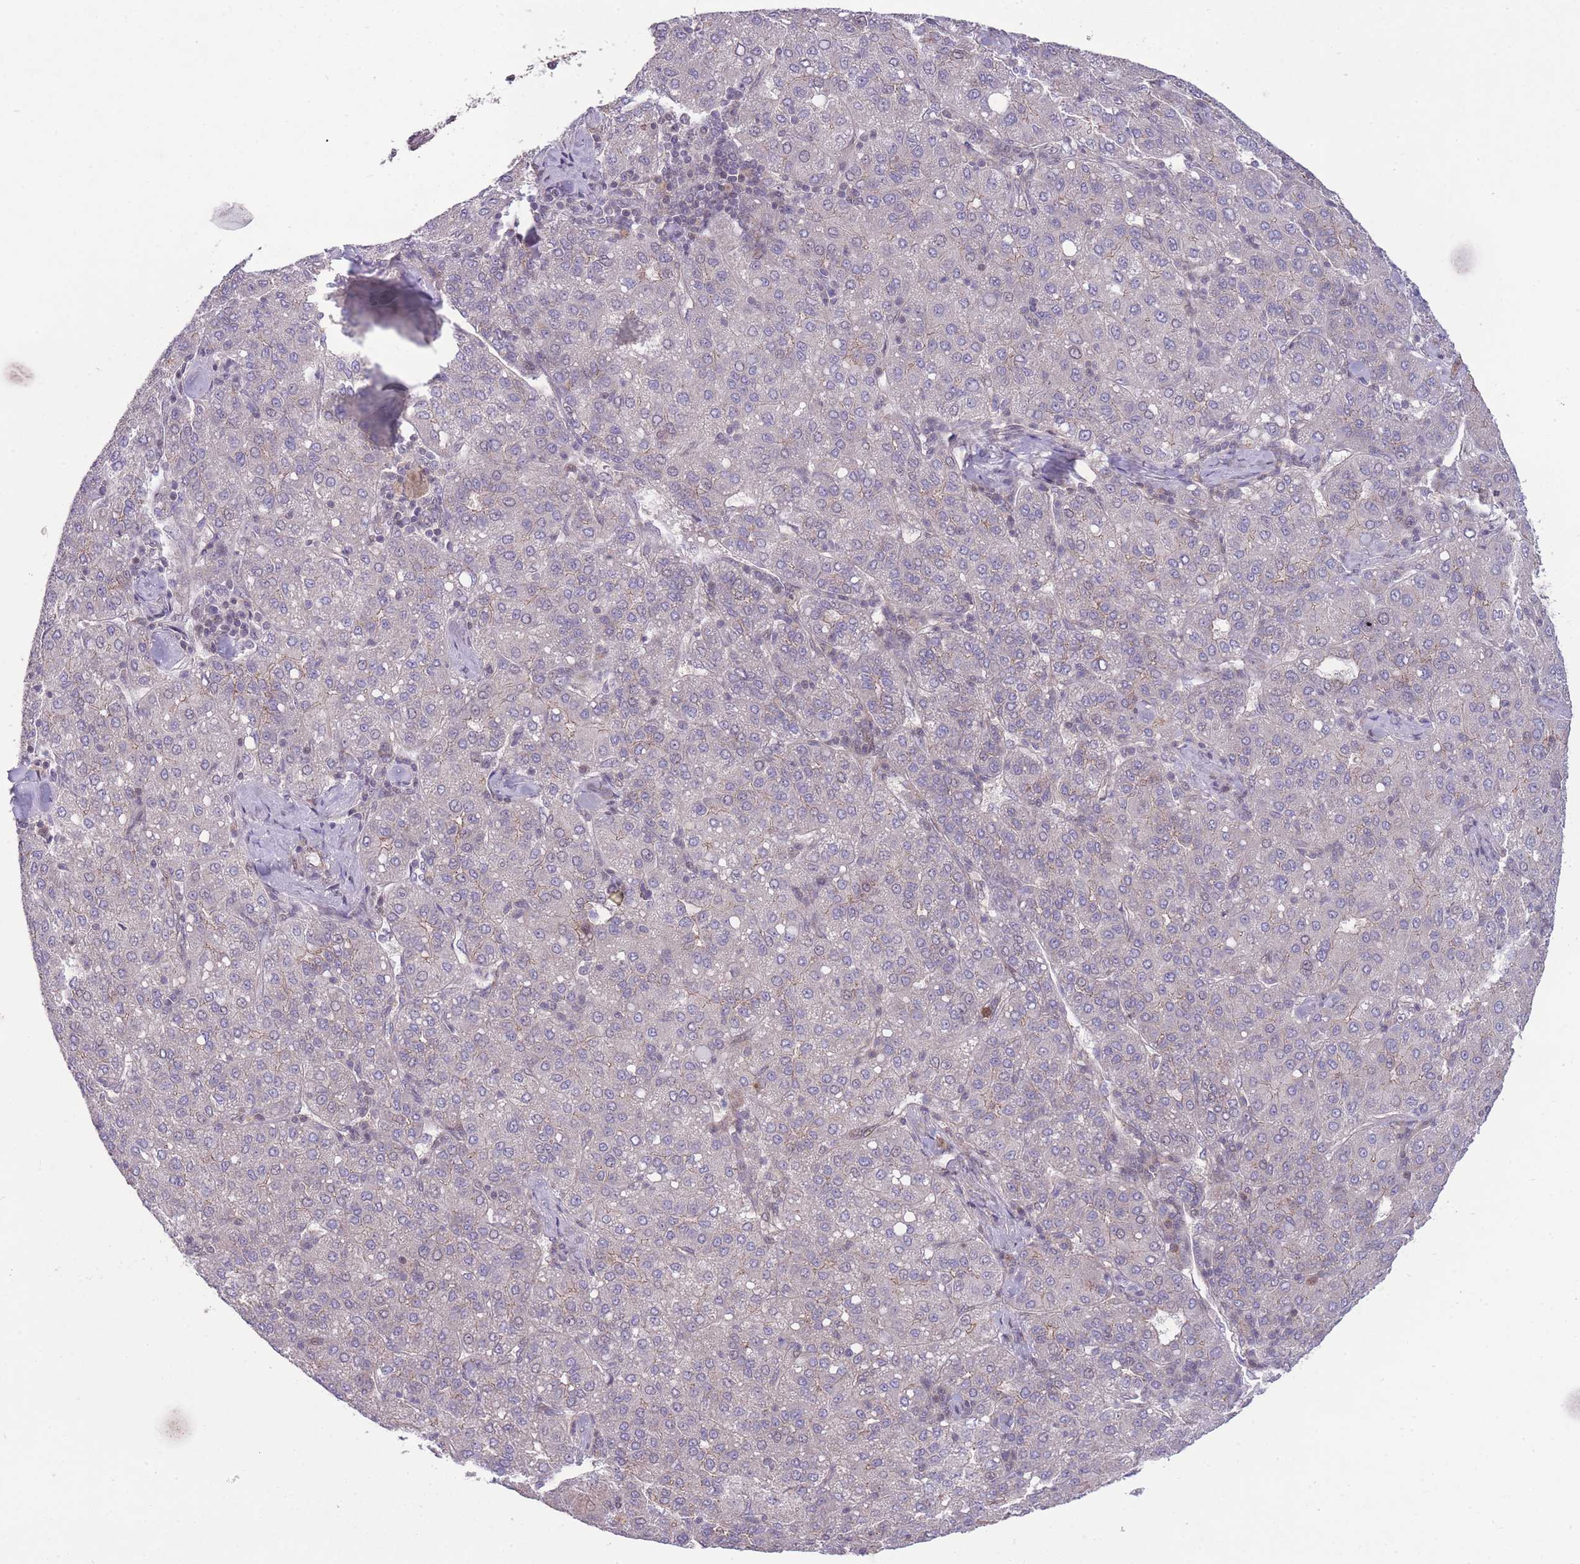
{"staining": {"intensity": "negative", "quantity": "none", "location": "none"}, "tissue": "liver cancer", "cell_type": "Tumor cells", "image_type": "cancer", "snomed": [{"axis": "morphology", "description": "Carcinoma, Hepatocellular, NOS"}, {"axis": "topography", "description": "Liver"}], "caption": "A histopathology image of liver cancer stained for a protein displays no brown staining in tumor cells.", "gene": "RIC8A", "patient": {"sex": "male", "age": 65}}